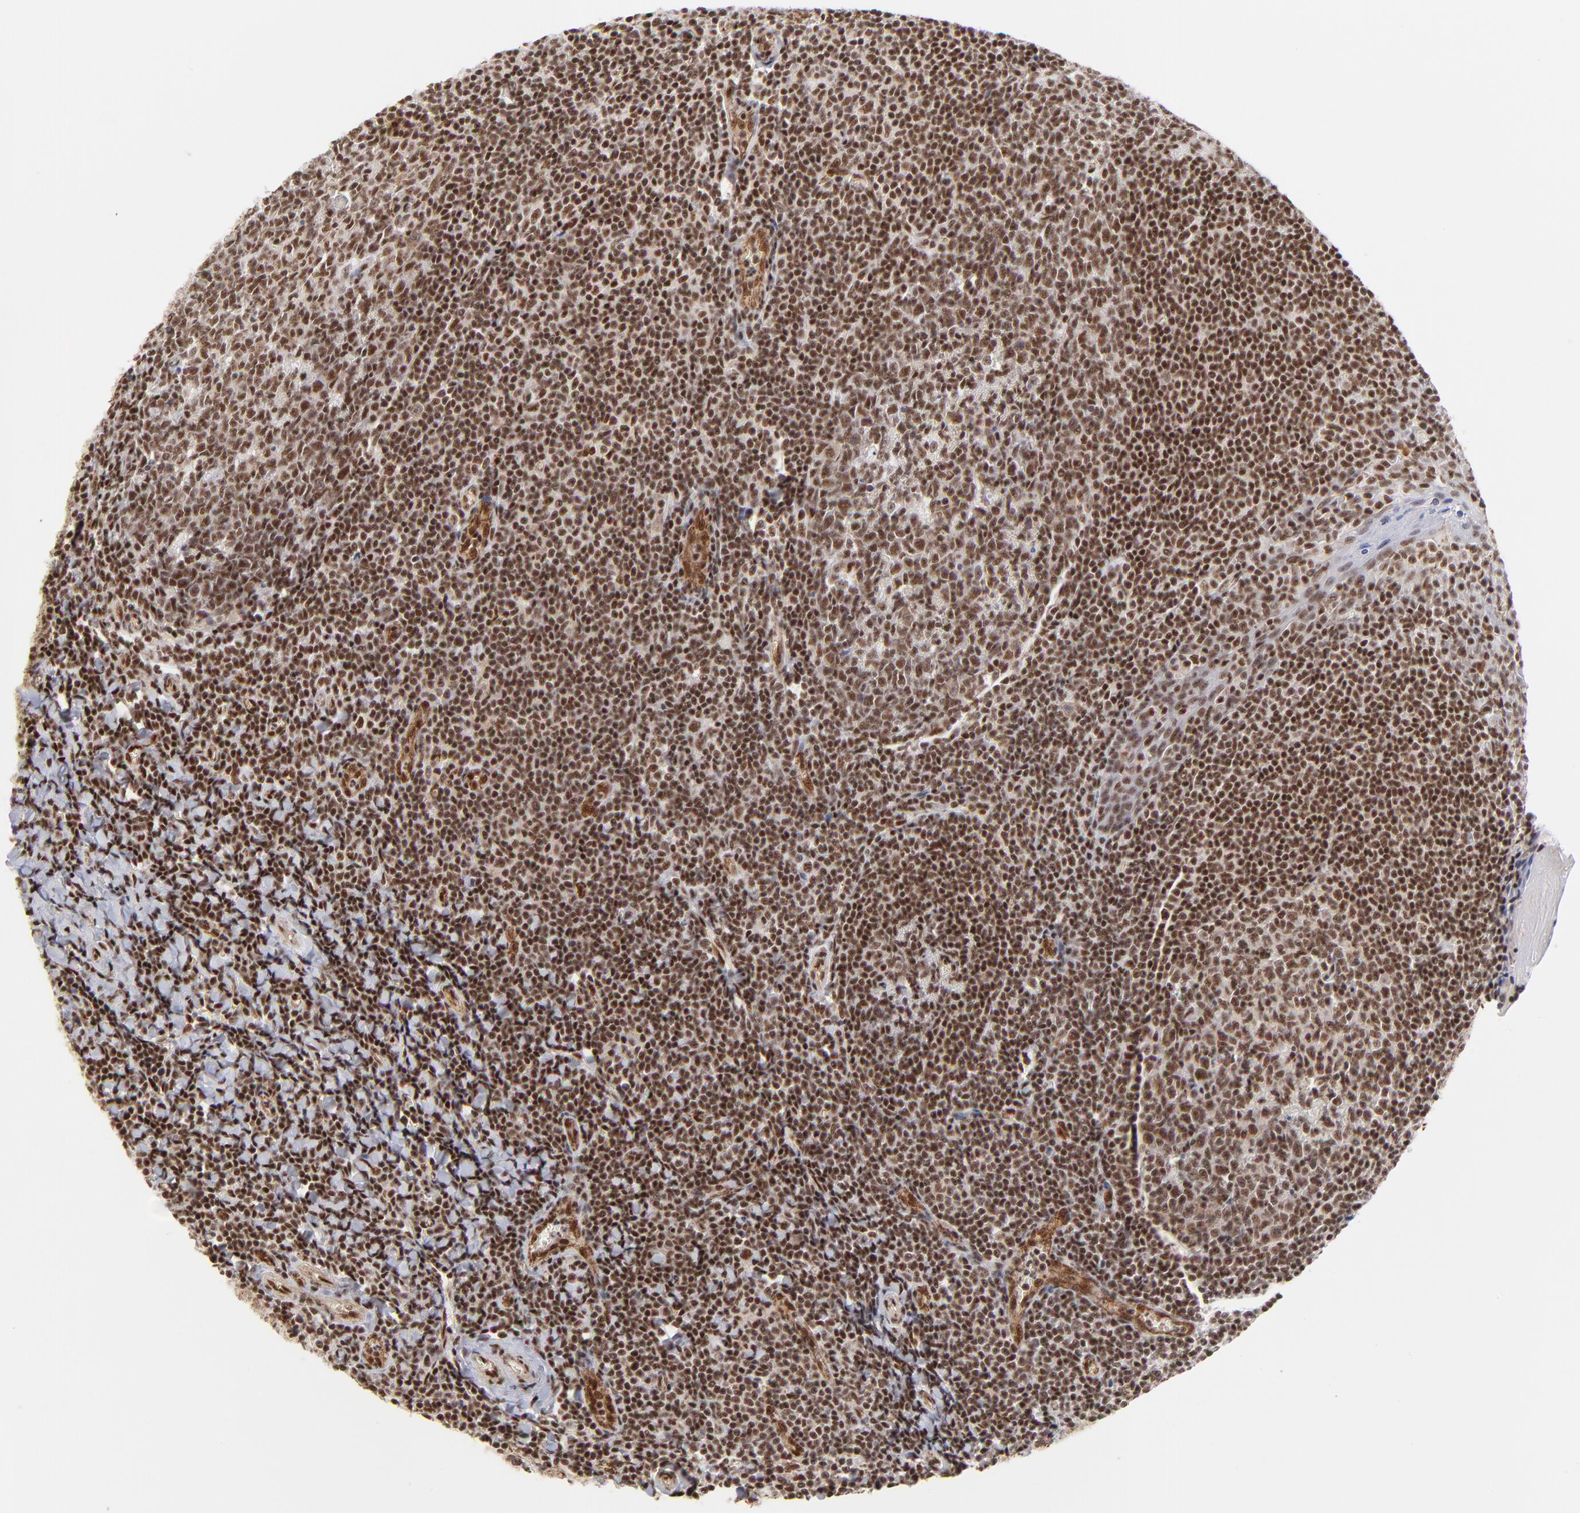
{"staining": {"intensity": "moderate", "quantity": ">75%", "location": "nuclear"}, "tissue": "tonsil", "cell_type": "Germinal center cells", "image_type": "normal", "snomed": [{"axis": "morphology", "description": "Normal tissue, NOS"}, {"axis": "topography", "description": "Tonsil"}], "caption": "Unremarkable tonsil was stained to show a protein in brown. There is medium levels of moderate nuclear staining in approximately >75% of germinal center cells.", "gene": "GABPA", "patient": {"sex": "male", "age": 31}}